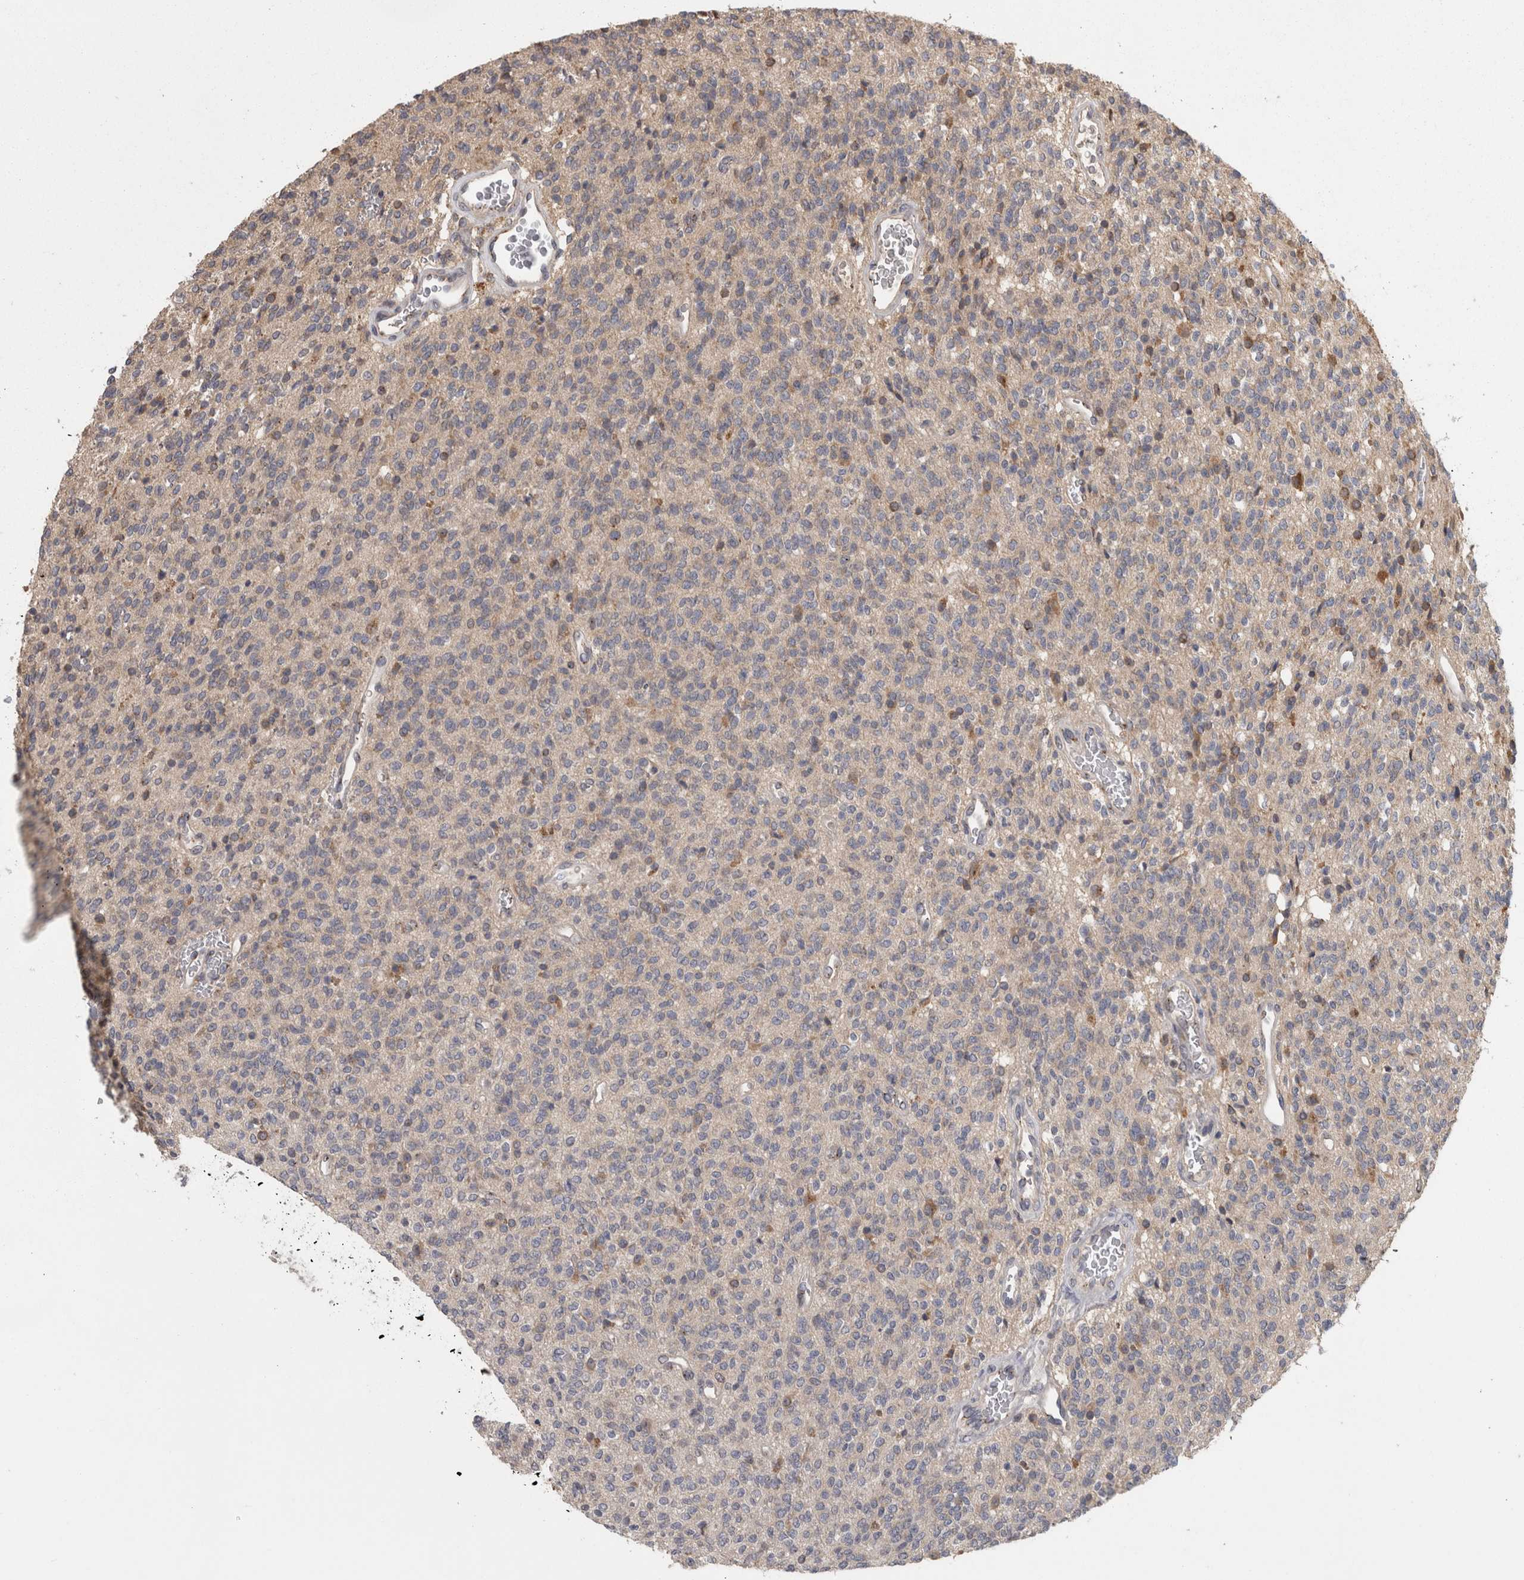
{"staining": {"intensity": "weak", "quantity": "<25%", "location": "cytoplasmic/membranous"}, "tissue": "glioma", "cell_type": "Tumor cells", "image_type": "cancer", "snomed": [{"axis": "morphology", "description": "Glioma, malignant, High grade"}, {"axis": "topography", "description": "Brain"}], "caption": "IHC of human malignant high-grade glioma displays no expression in tumor cells. (Stains: DAB (3,3'-diaminobenzidine) immunohistochemistry (IHC) with hematoxylin counter stain, Microscopy: brightfield microscopy at high magnification).", "gene": "PCM1", "patient": {"sex": "male", "age": 34}}